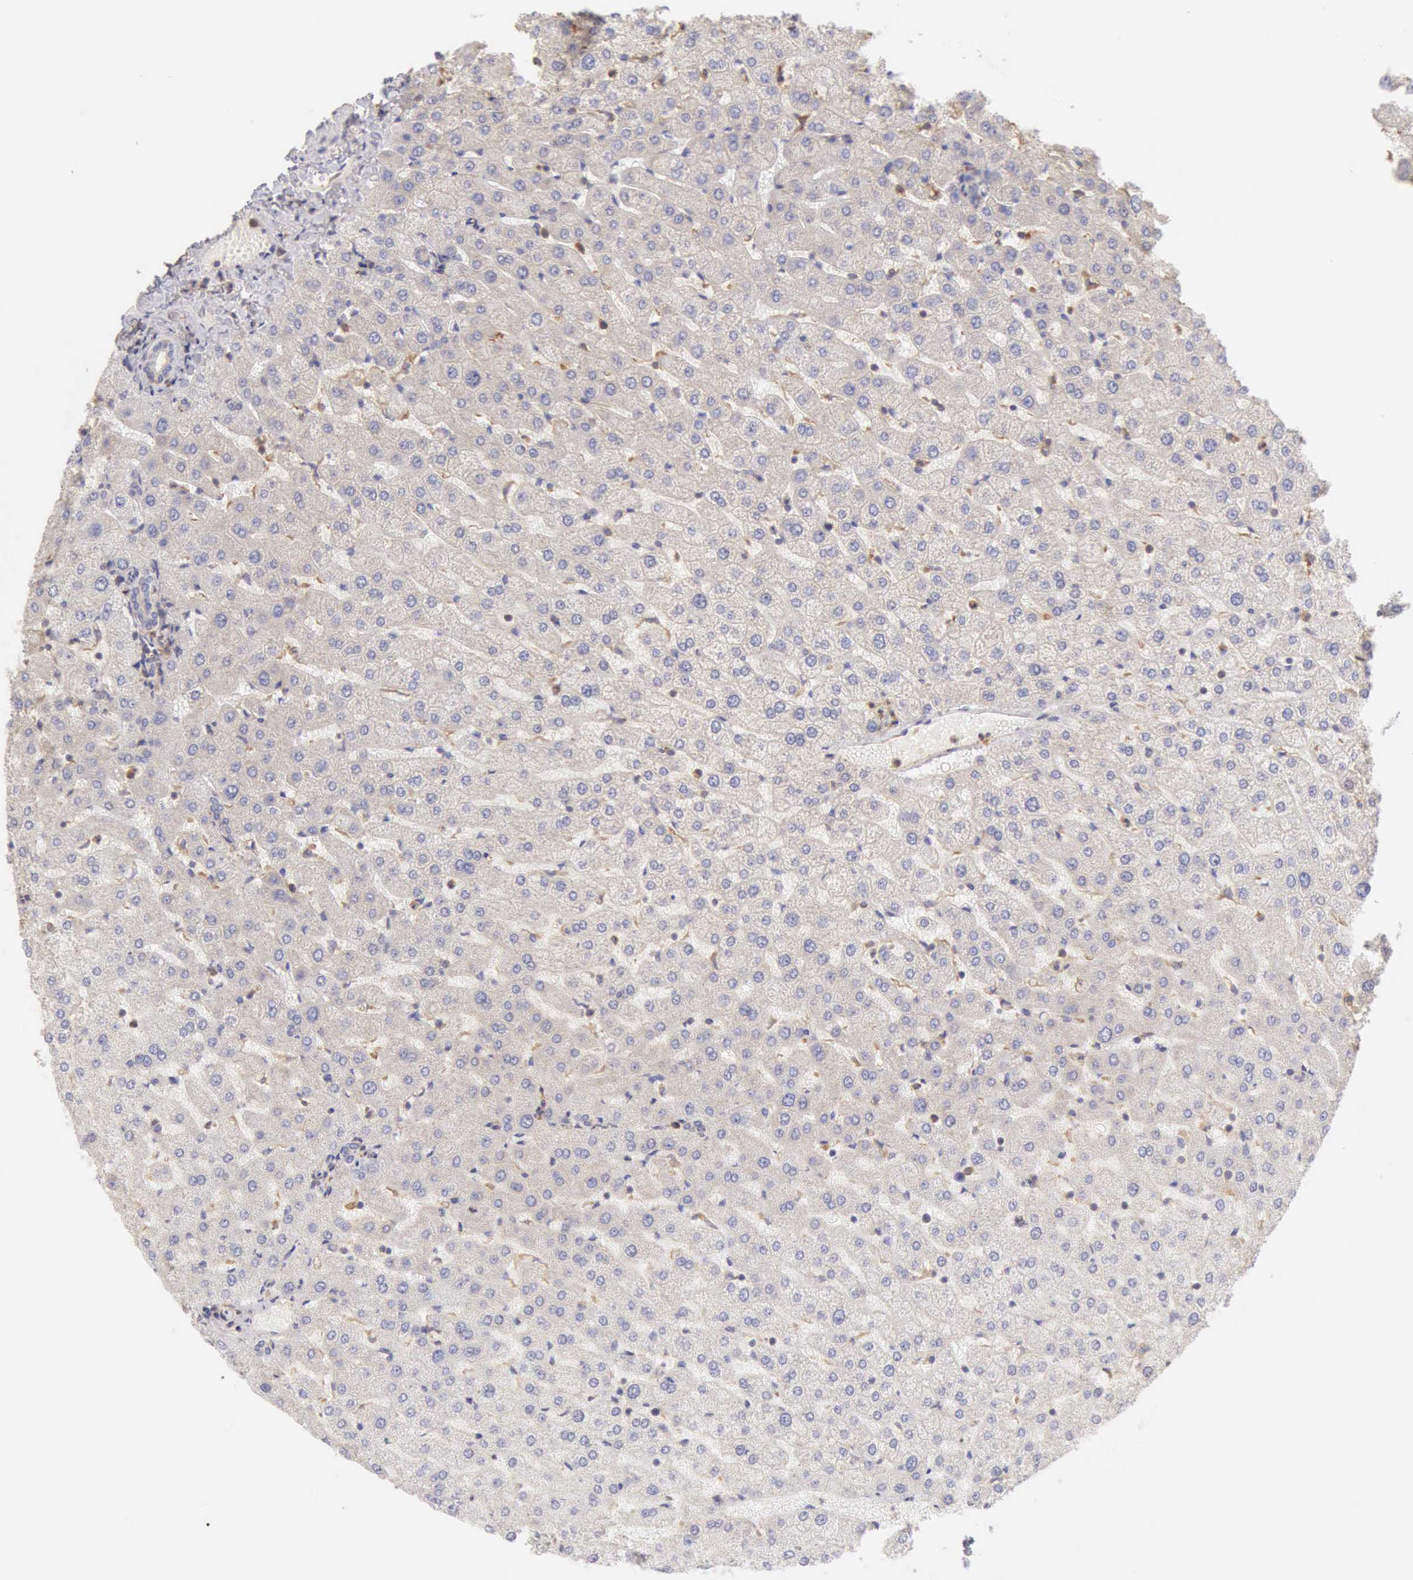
{"staining": {"intensity": "negative", "quantity": "none", "location": "none"}, "tissue": "liver", "cell_type": "Cholangiocytes", "image_type": "normal", "snomed": [{"axis": "morphology", "description": "Normal tissue, NOS"}, {"axis": "morphology", "description": "Fibrosis, NOS"}, {"axis": "topography", "description": "Liver"}], "caption": "The histopathology image demonstrates no staining of cholangiocytes in unremarkable liver.", "gene": "ARHGAP4", "patient": {"sex": "female", "age": 29}}